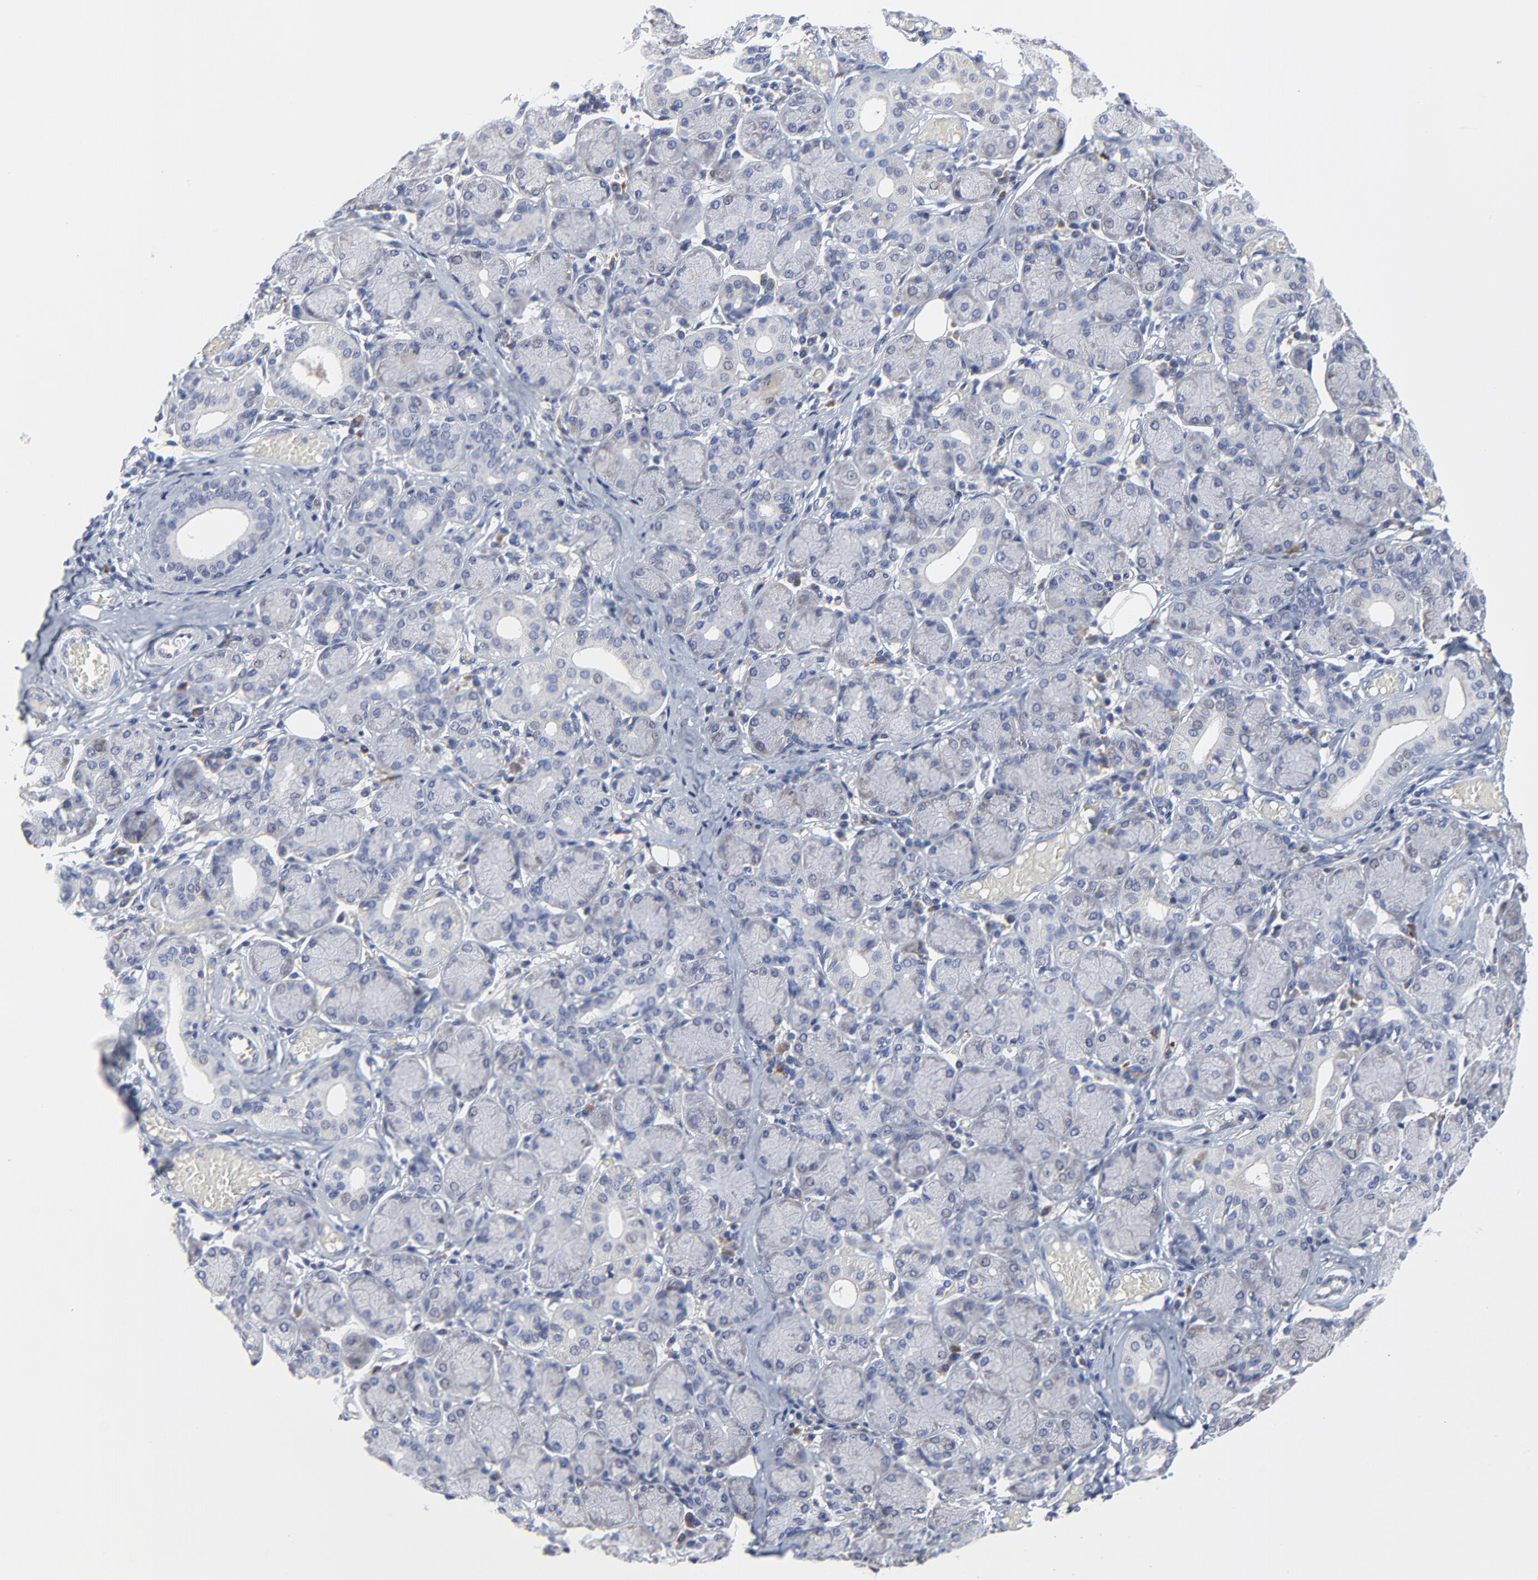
{"staining": {"intensity": "negative", "quantity": "none", "location": "none"}, "tissue": "salivary gland", "cell_type": "Glandular cells", "image_type": "normal", "snomed": [{"axis": "morphology", "description": "Normal tissue, NOS"}, {"axis": "topography", "description": "Salivary gland"}], "caption": "DAB immunohistochemical staining of unremarkable human salivary gland reveals no significant positivity in glandular cells.", "gene": "NLGN3", "patient": {"sex": "female", "age": 24}}